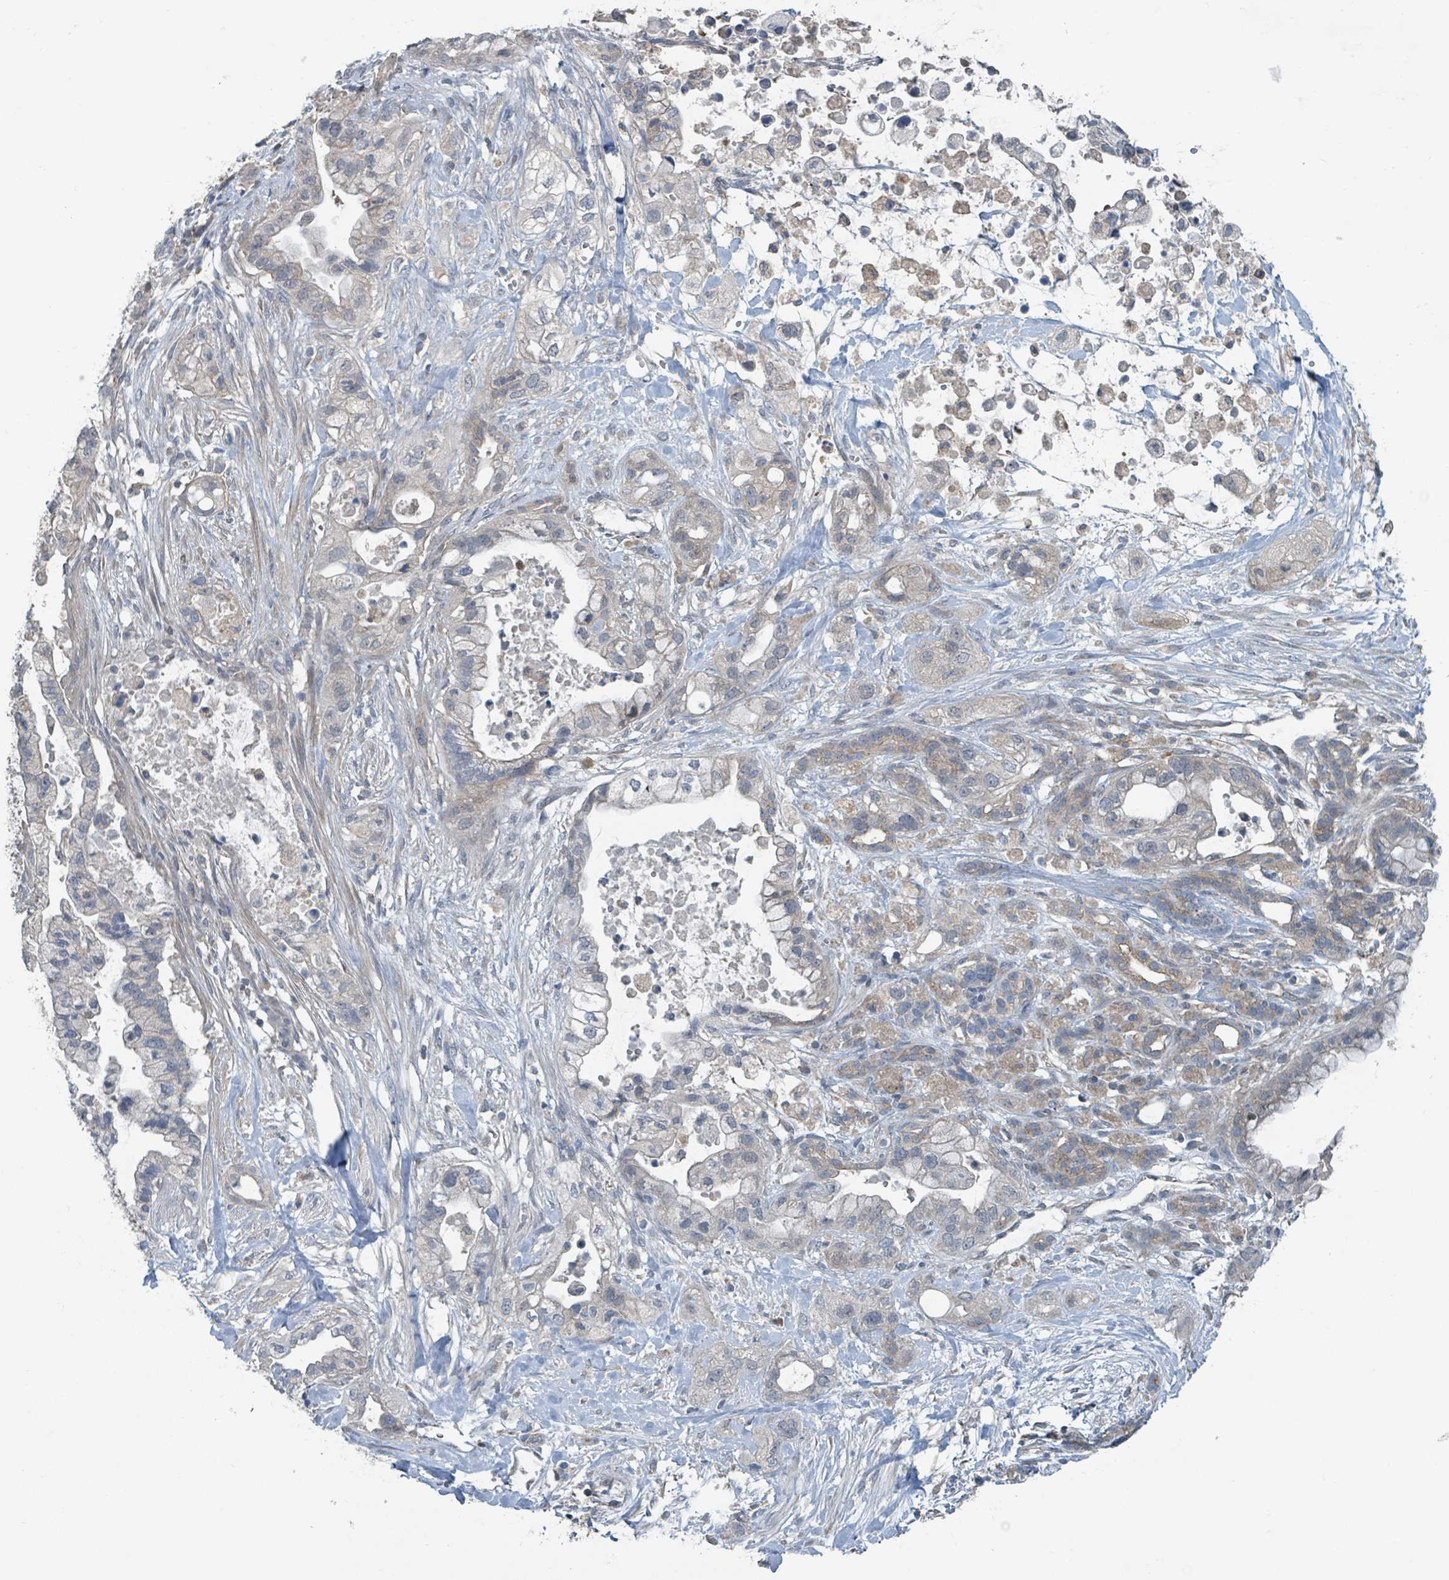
{"staining": {"intensity": "weak", "quantity": "<25%", "location": "cytoplasmic/membranous"}, "tissue": "pancreatic cancer", "cell_type": "Tumor cells", "image_type": "cancer", "snomed": [{"axis": "morphology", "description": "Adenocarcinoma, NOS"}, {"axis": "topography", "description": "Pancreas"}], "caption": "Immunohistochemical staining of human pancreatic adenocarcinoma displays no significant expression in tumor cells.", "gene": "ACBD4", "patient": {"sex": "male", "age": 44}}